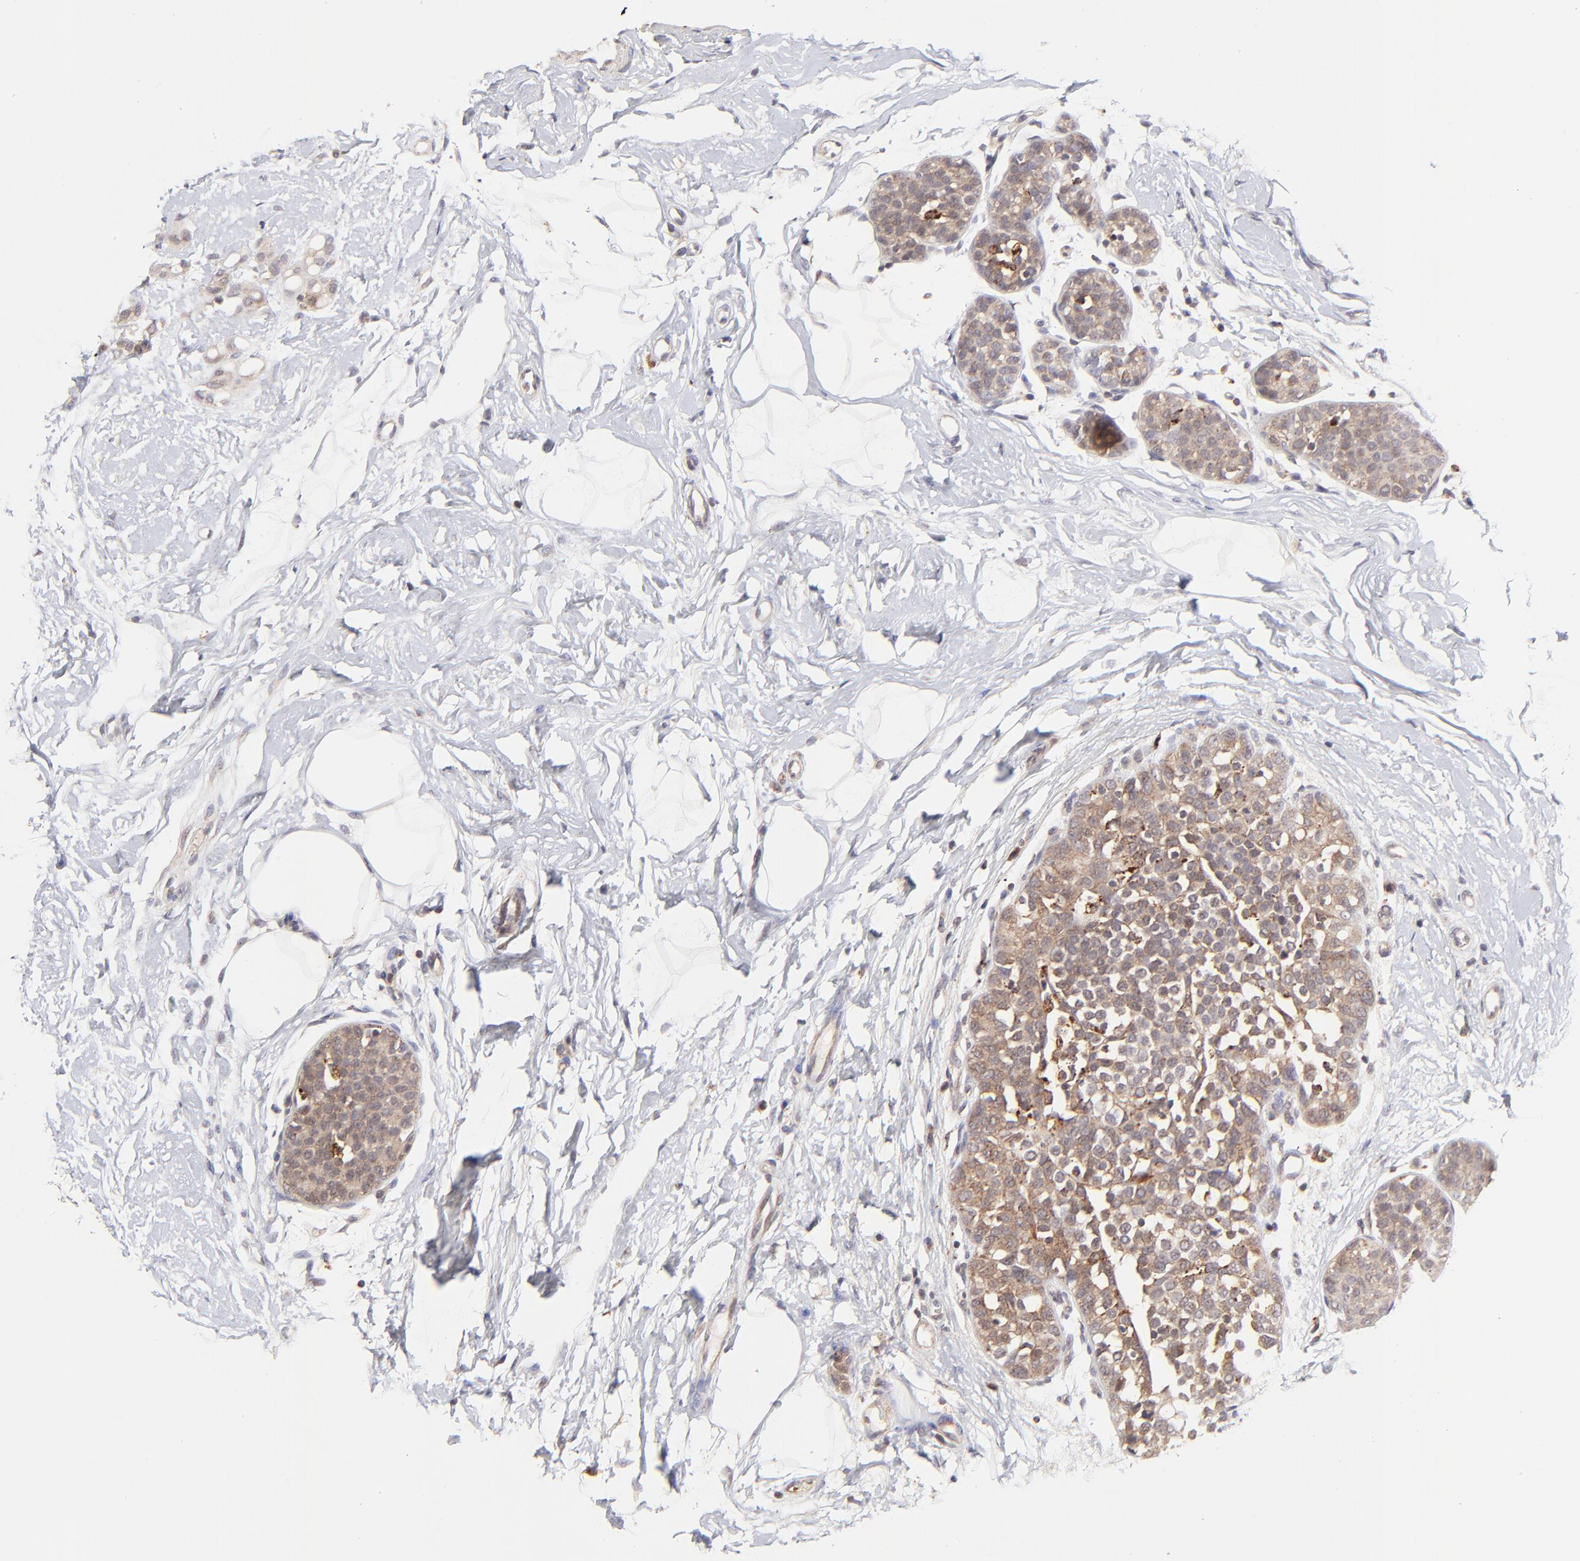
{"staining": {"intensity": "weak", "quantity": ">75%", "location": "cytoplasmic/membranous"}, "tissue": "breast cancer", "cell_type": "Tumor cells", "image_type": "cancer", "snomed": [{"axis": "morphology", "description": "Lobular carcinoma, in situ"}, {"axis": "morphology", "description": "Lobular carcinoma"}, {"axis": "topography", "description": "Breast"}], "caption": "Immunohistochemical staining of lobular carcinoma (breast) displays low levels of weak cytoplasmic/membranous protein expression in approximately >75% of tumor cells.", "gene": "MAP2K7", "patient": {"sex": "female", "age": 41}}